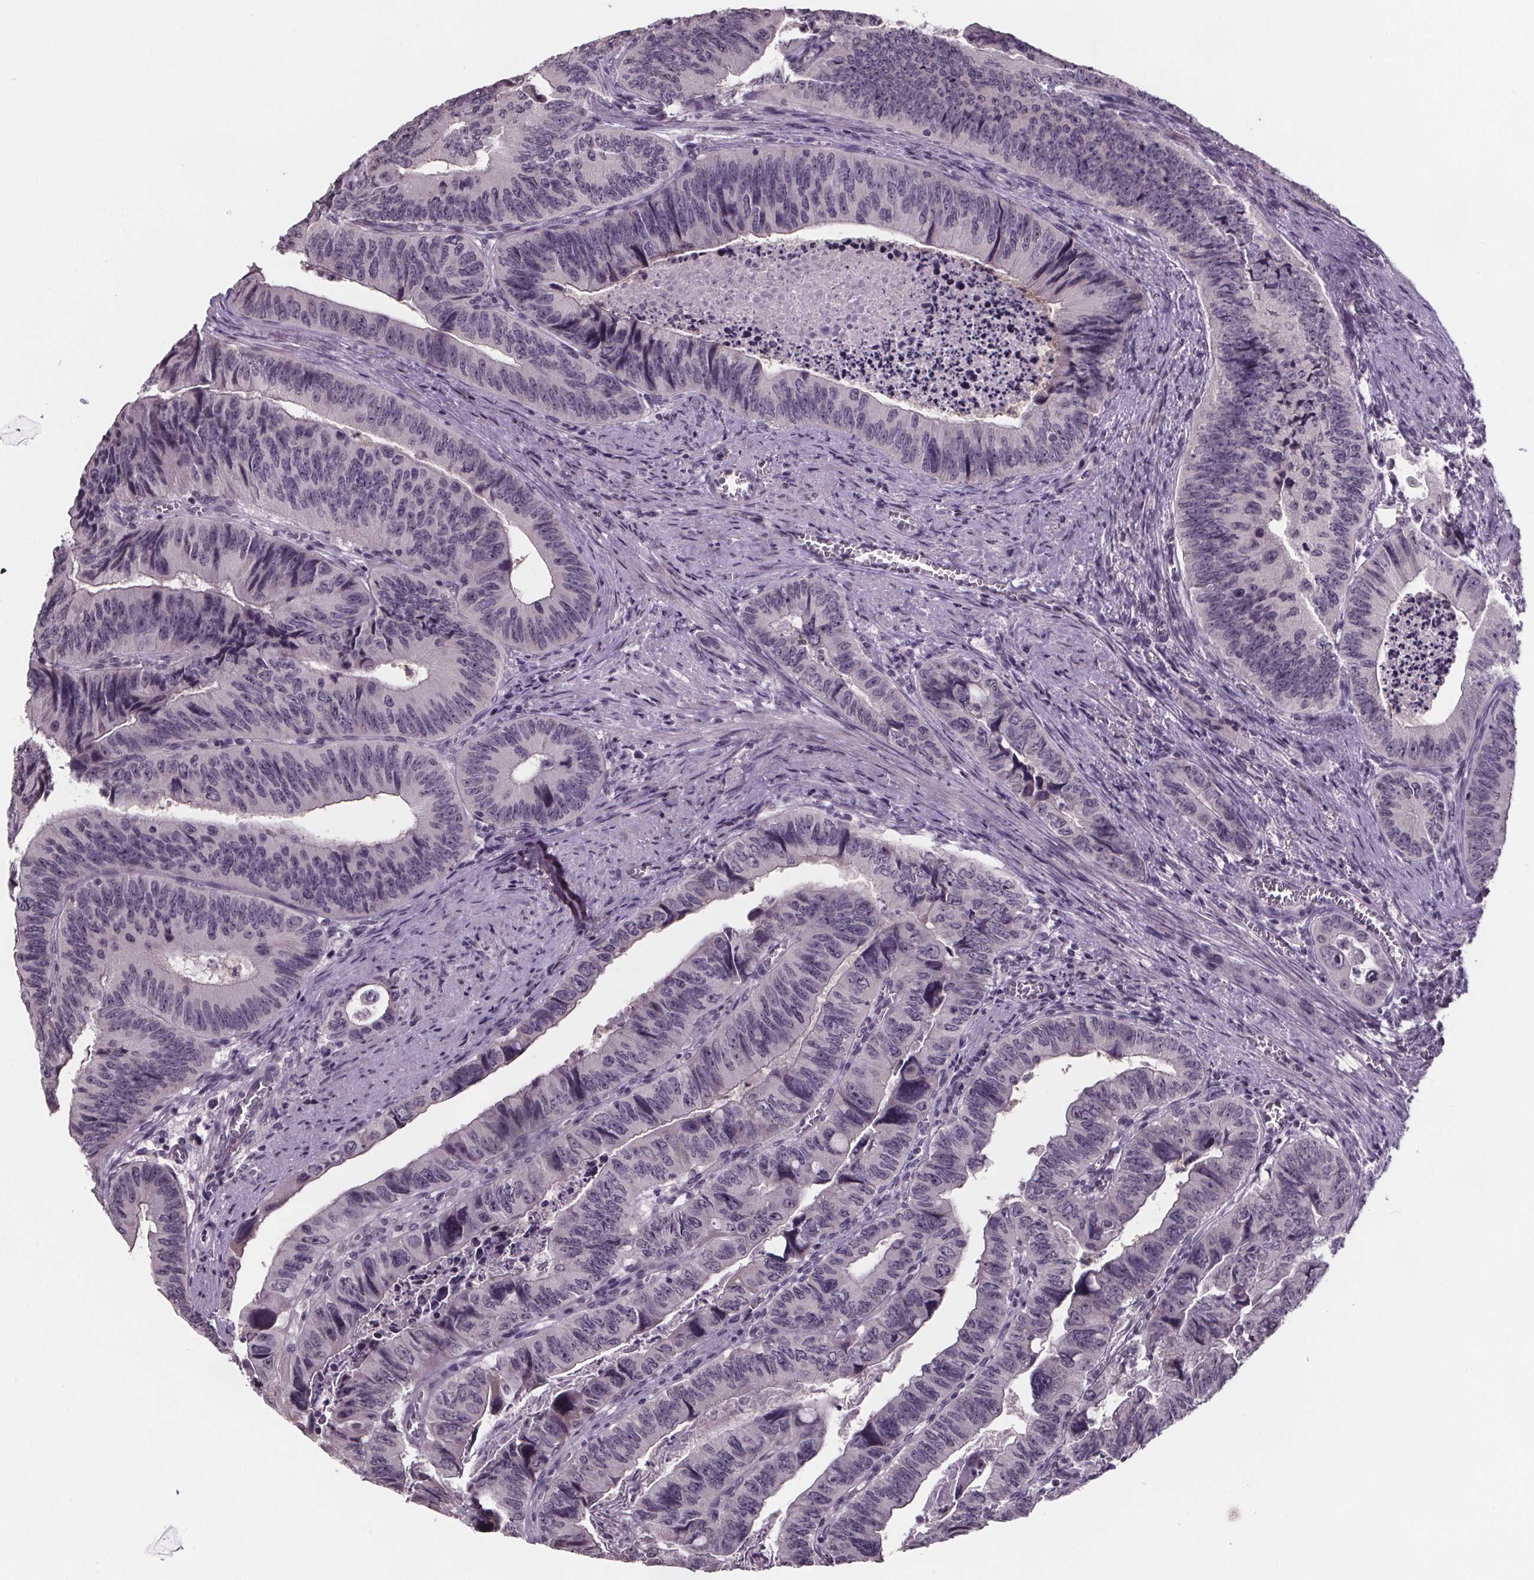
{"staining": {"intensity": "negative", "quantity": "none", "location": "none"}, "tissue": "colorectal cancer", "cell_type": "Tumor cells", "image_type": "cancer", "snomed": [{"axis": "morphology", "description": "Adenocarcinoma, NOS"}, {"axis": "topography", "description": "Colon"}], "caption": "The immunohistochemistry photomicrograph has no significant positivity in tumor cells of colorectal adenocarcinoma tissue.", "gene": "NKX6-1", "patient": {"sex": "female", "age": 84}}